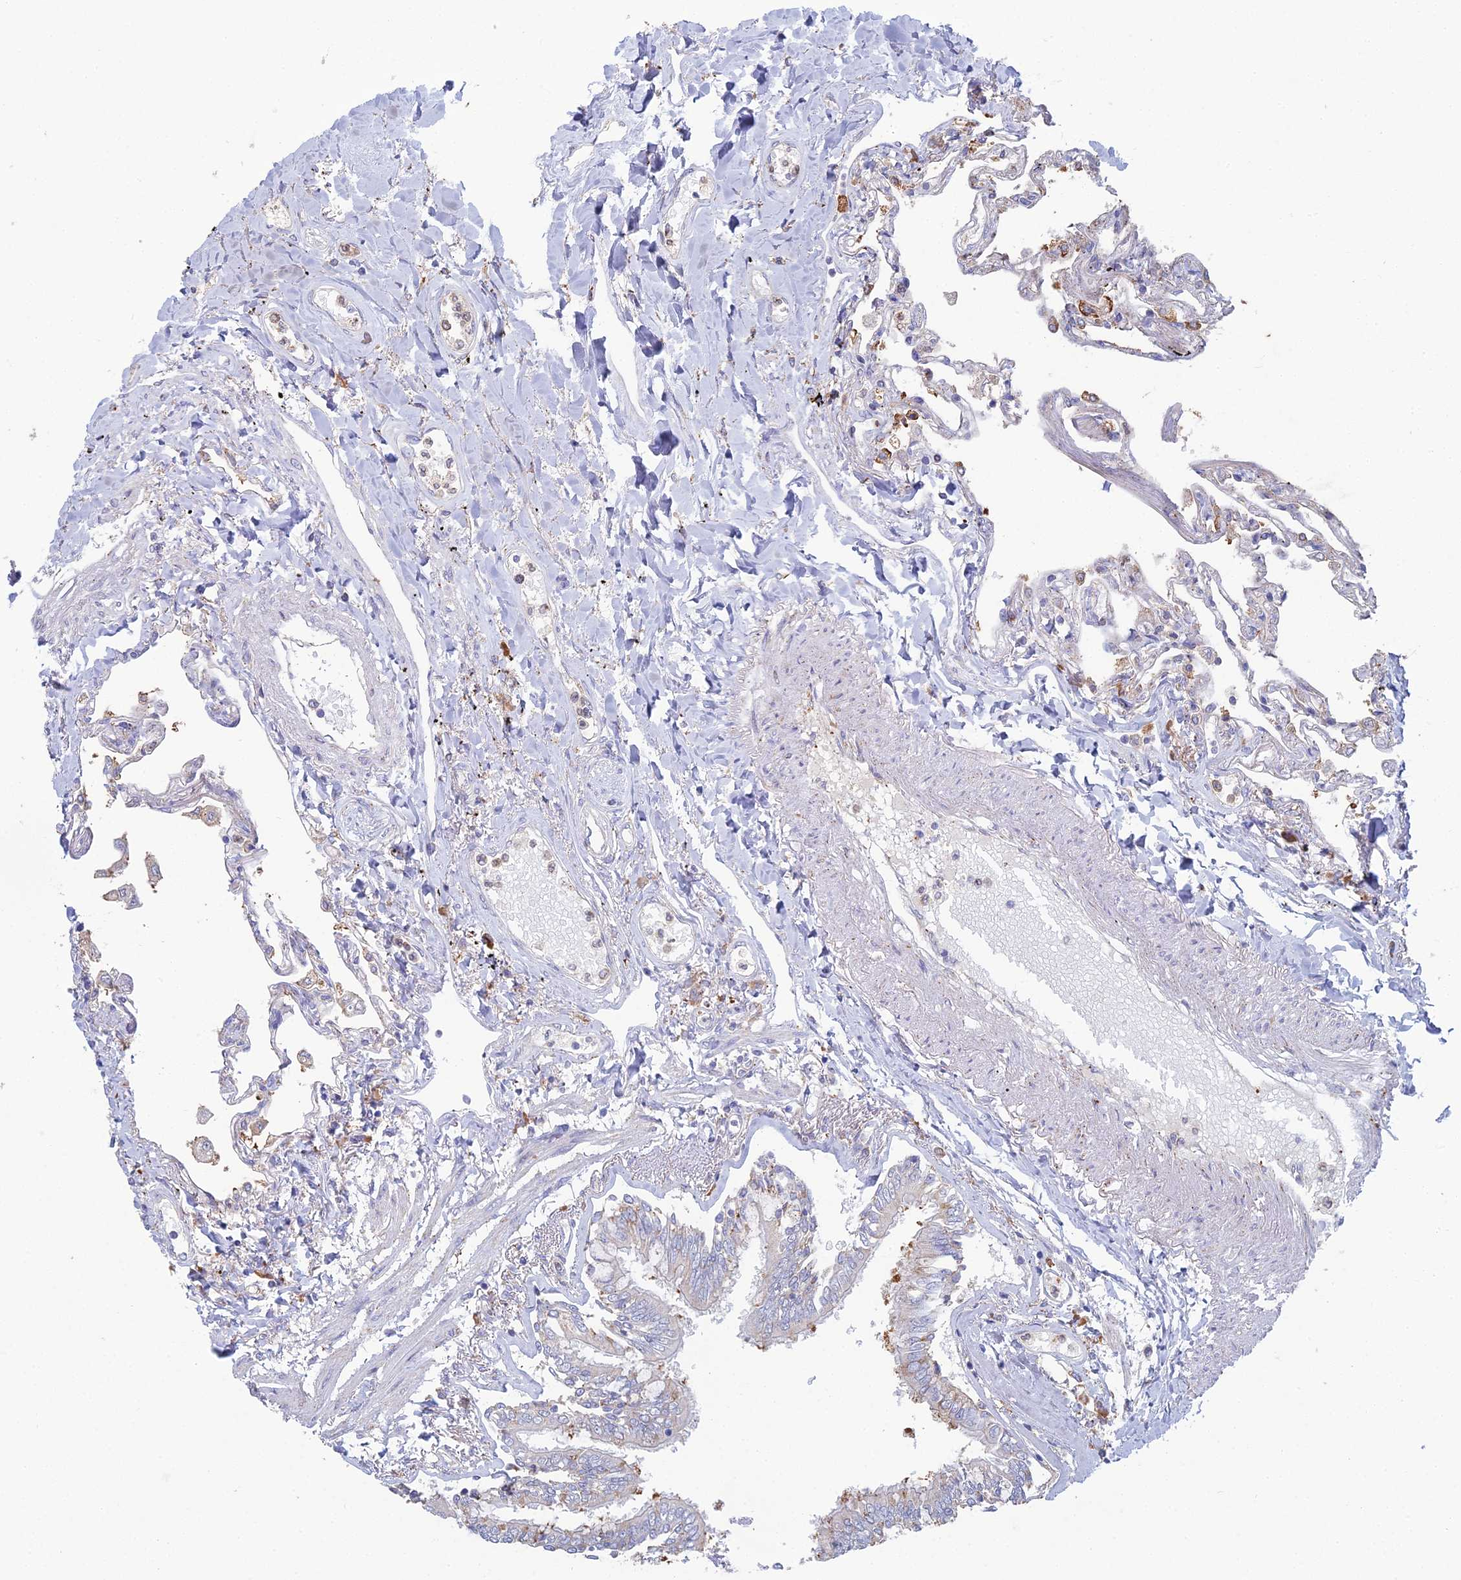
{"staining": {"intensity": "moderate", "quantity": "<25%", "location": "cytoplasmic/membranous"}, "tissue": "lung", "cell_type": "Alveolar cells", "image_type": "normal", "snomed": [{"axis": "morphology", "description": "Normal tissue, NOS"}, {"axis": "topography", "description": "Lung"}], "caption": "Immunohistochemical staining of benign human lung displays moderate cytoplasmic/membranous protein staining in about <25% of alveolar cells. The protein is shown in brown color, while the nuclei are stained blue.", "gene": "TRAPPC6A", "patient": {"sex": "female", "age": 67}}